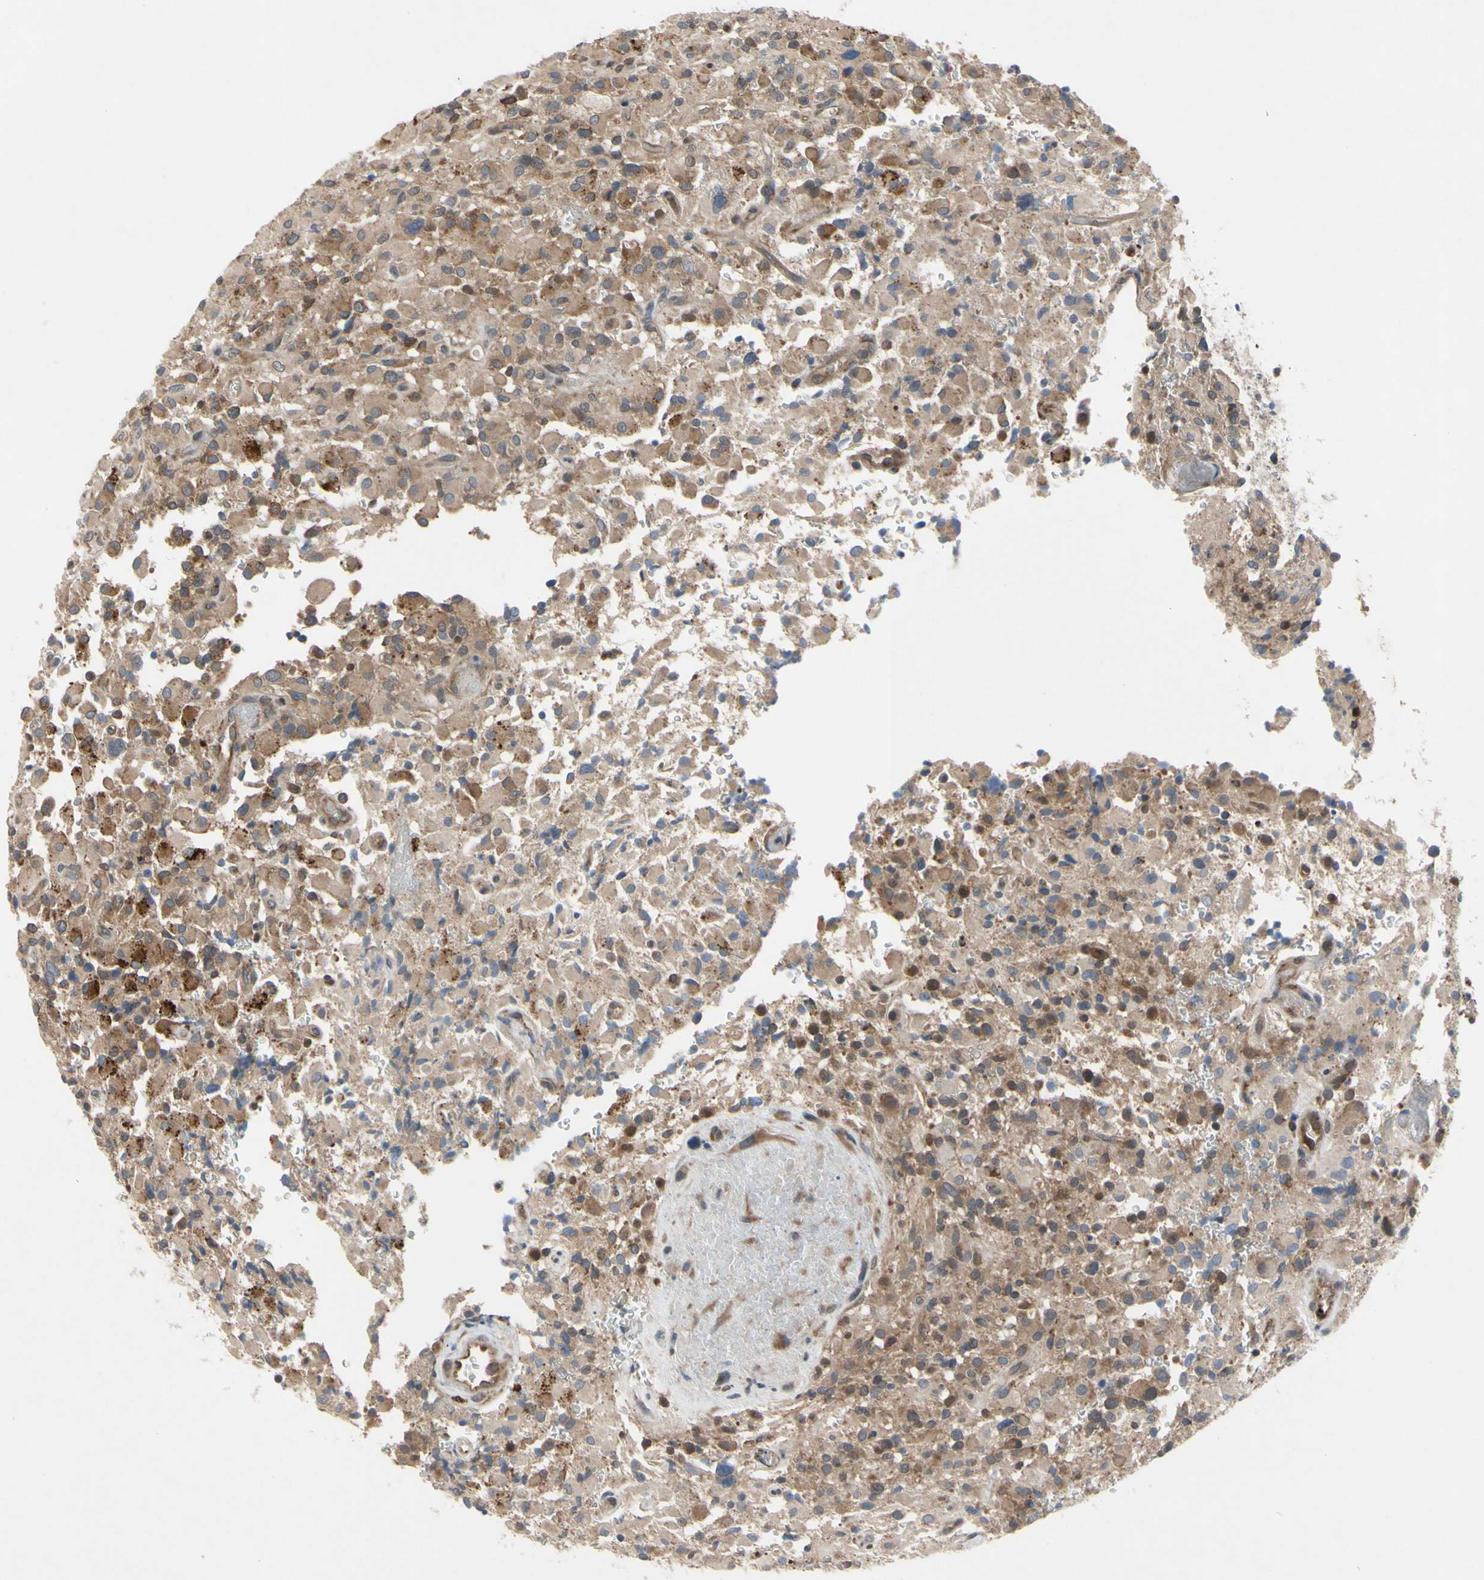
{"staining": {"intensity": "moderate", "quantity": ">75%", "location": "cytoplasmic/membranous"}, "tissue": "glioma", "cell_type": "Tumor cells", "image_type": "cancer", "snomed": [{"axis": "morphology", "description": "Glioma, malignant, High grade"}, {"axis": "topography", "description": "Brain"}], "caption": "IHC staining of glioma, which exhibits medium levels of moderate cytoplasmic/membranous staining in about >75% of tumor cells indicating moderate cytoplasmic/membranous protein positivity. The staining was performed using DAB (brown) for protein detection and nuclei were counterstained in hematoxylin (blue).", "gene": "XIAP", "patient": {"sex": "male", "age": 71}}